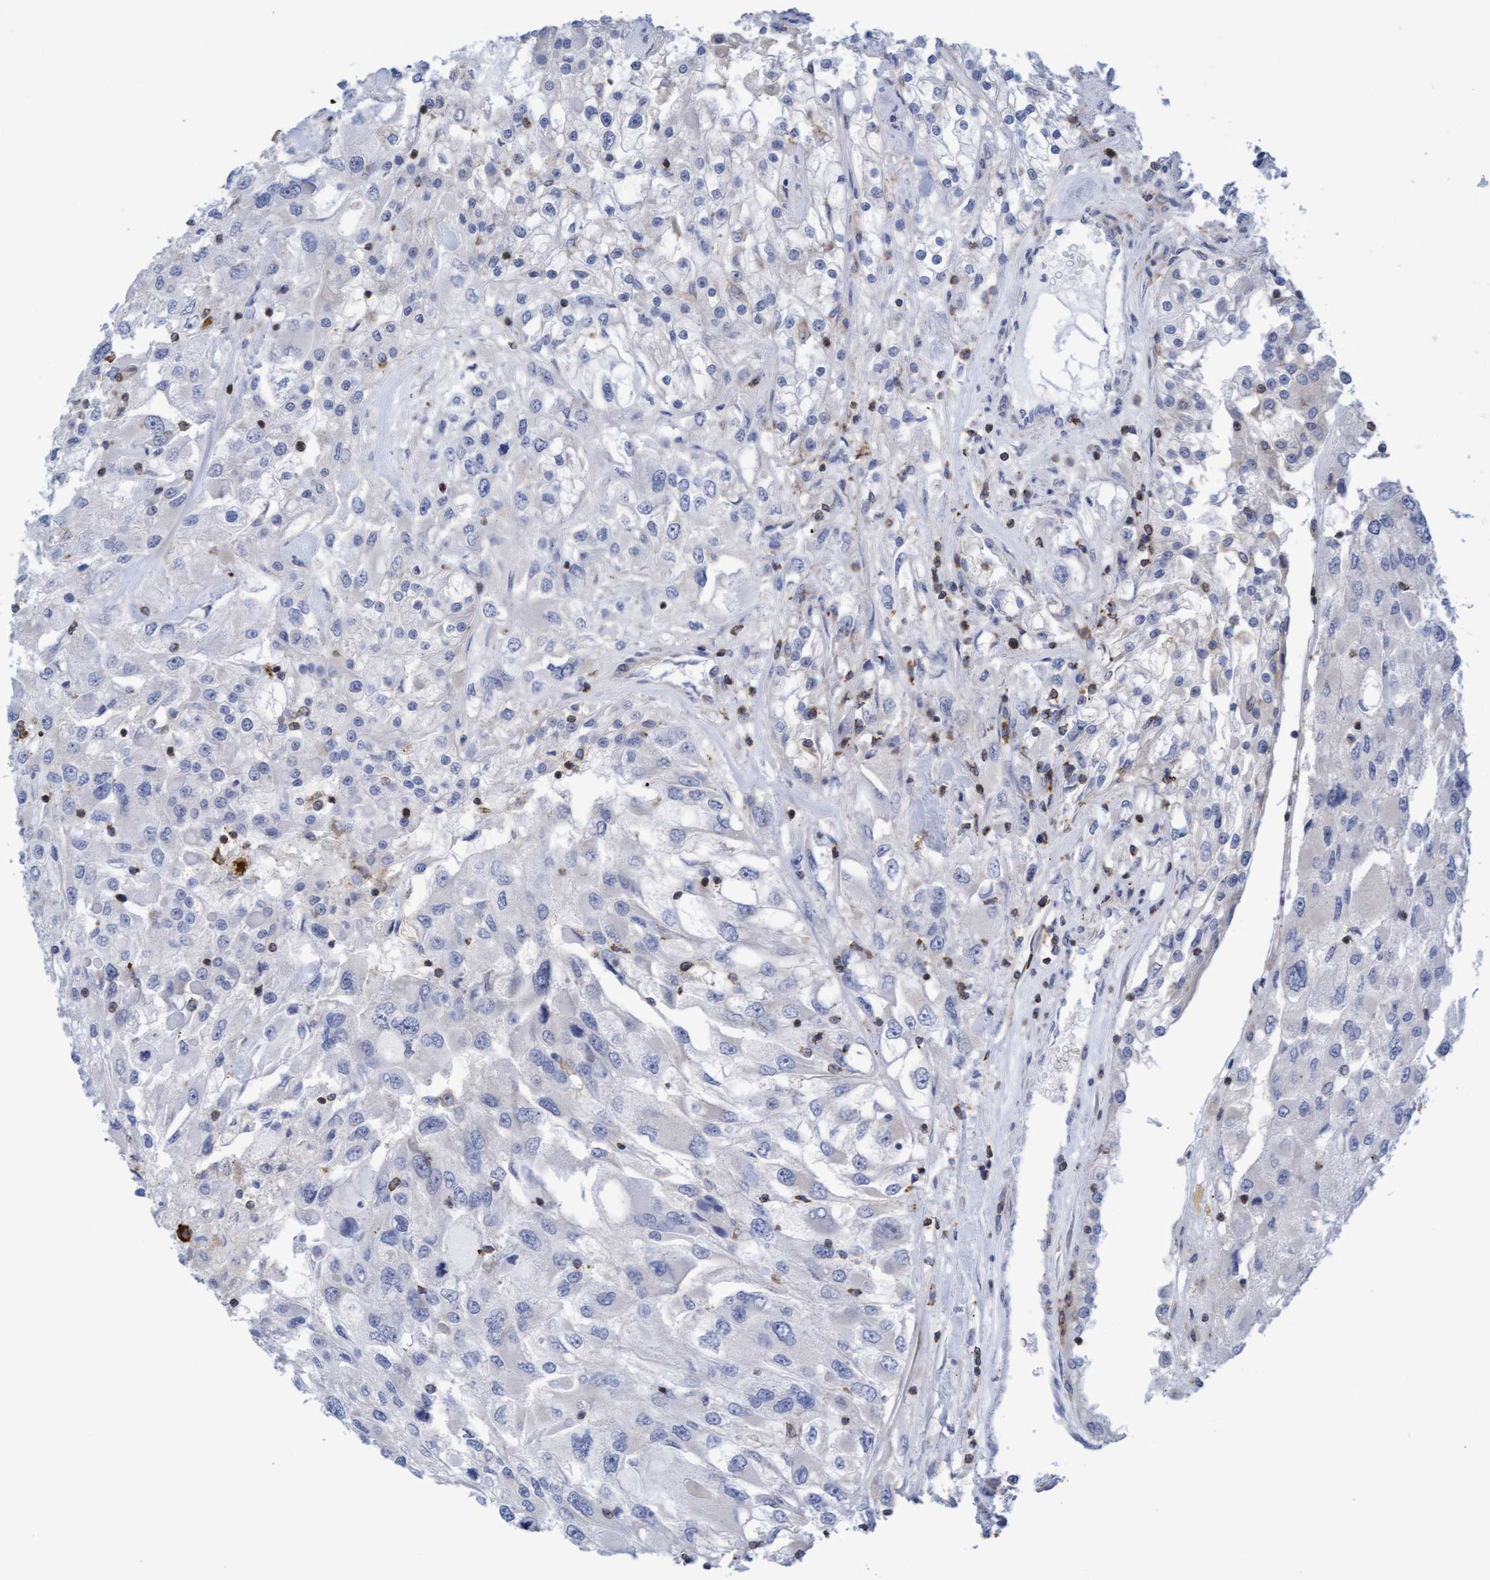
{"staining": {"intensity": "negative", "quantity": "none", "location": "none"}, "tissue": "renal cancer", "cell_type": "Tumor cells", "image_type": "cancer", "snomed": [{"axis": "morphology", "description": "Adenocarcinoma, NOS"}, {"axis": "topography", "description": "Kidney"}], "caption": "IHC image of renal cancer (adenocarcinoma) stained for a protein (brown), which shows no expression in tumor cells. (Immunohistochemistry (ihc), brightfield microscopy, high magnification).", "gene": "FNBP1", "patient": {"sex": "female", "age": 52}}